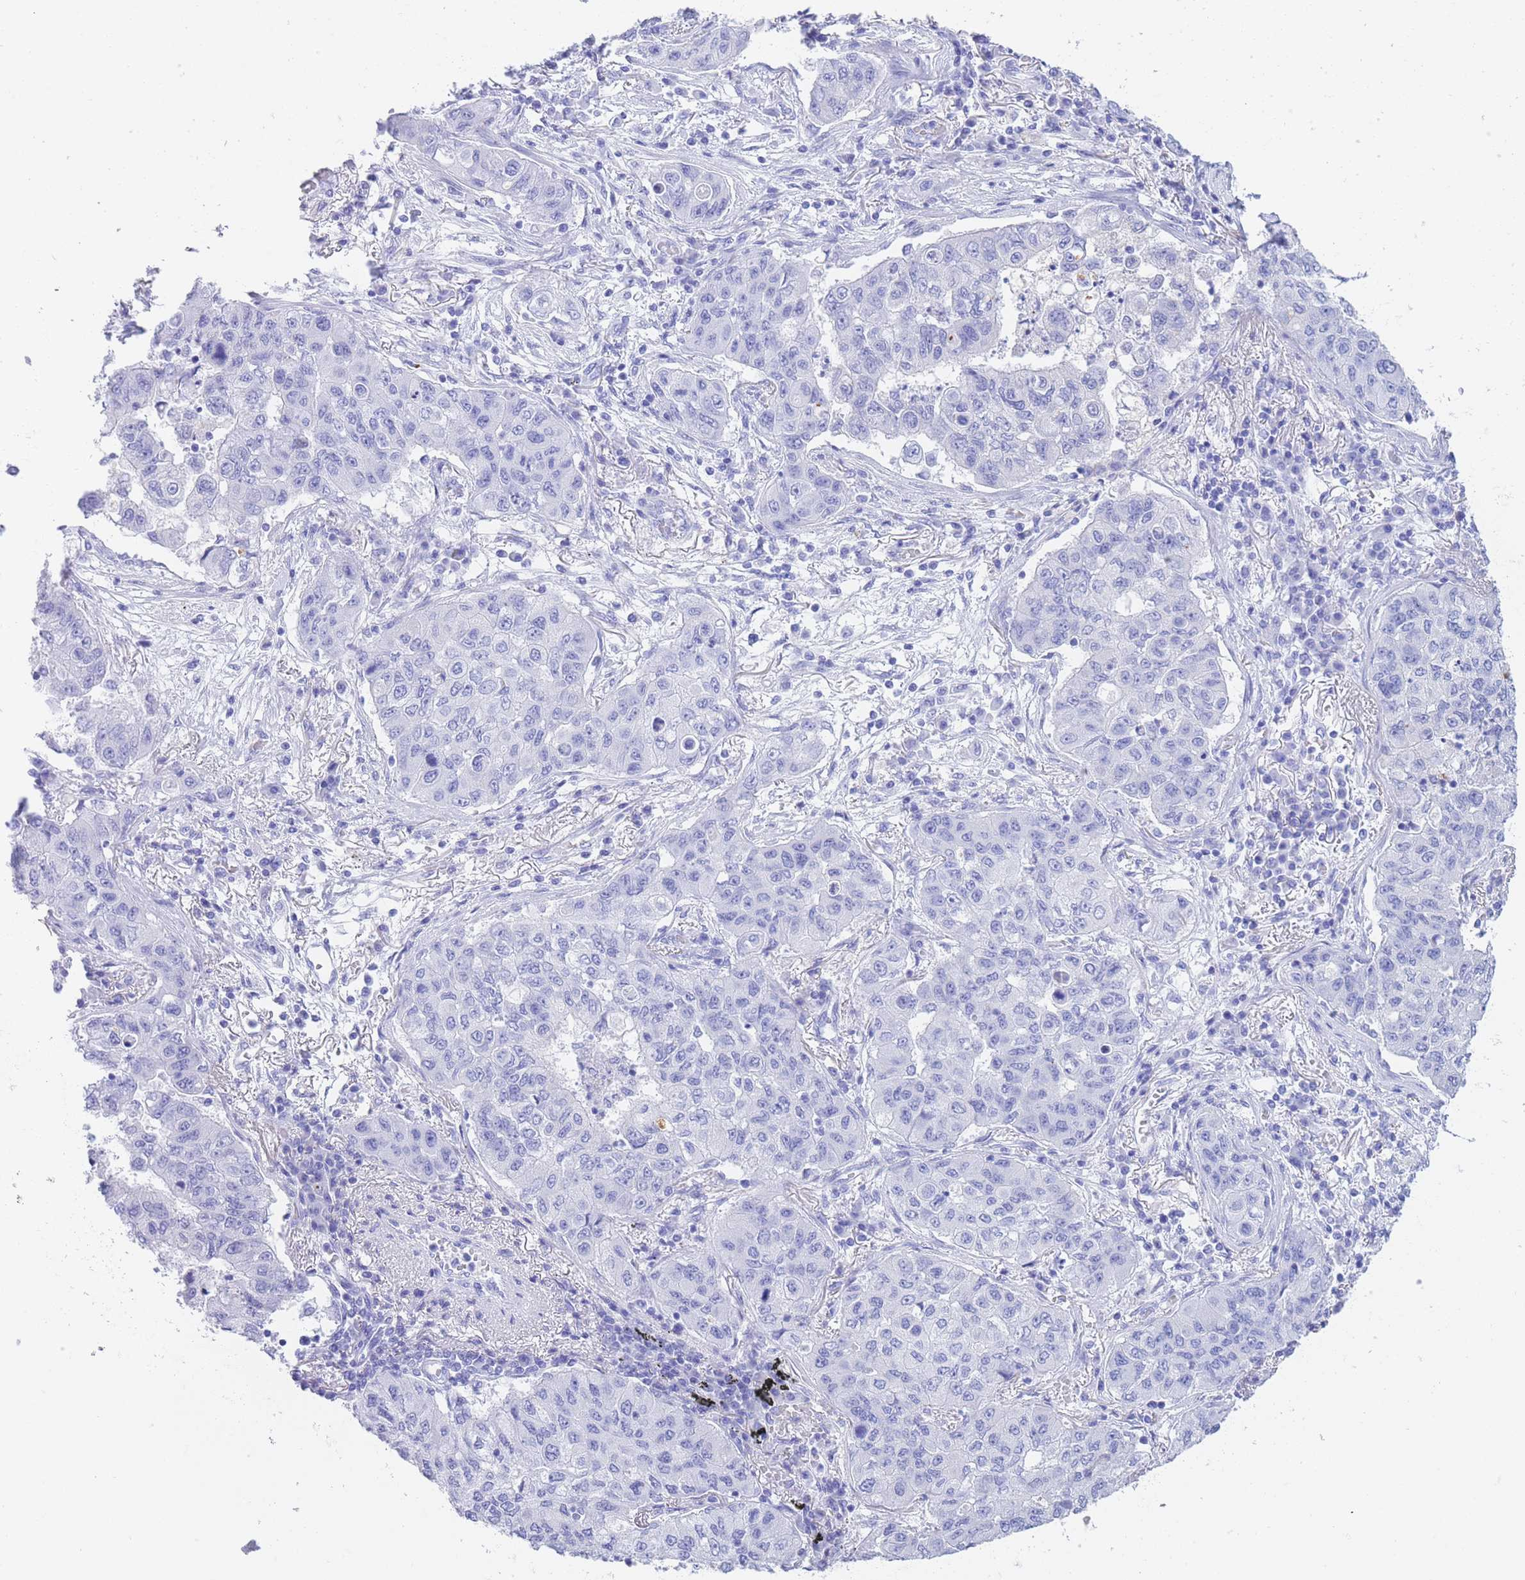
{"staining": {"intensity": "negative", "quantity": "none", "location": "none"}, "tissue": "lung cancer", "cell_type": "Tumor cells", "image_type": "cancer", "snomed": [{"axis": "morphology", "description": "Squamous cell carcinoma, NOS"}, {"axis": "topography", "description": "Lung"}], "caption": "Immunohistochemistry (IHC) image of human lung cancer stained for a protein (brown), which displays no positivity in tumor cells. (DAB (3,3'-diaminobenzidine) immunohistochemistry with hematoxylin counter stain).", "gene": "SLCO1B3", "patient": {"sex": "male", "age": 74}}